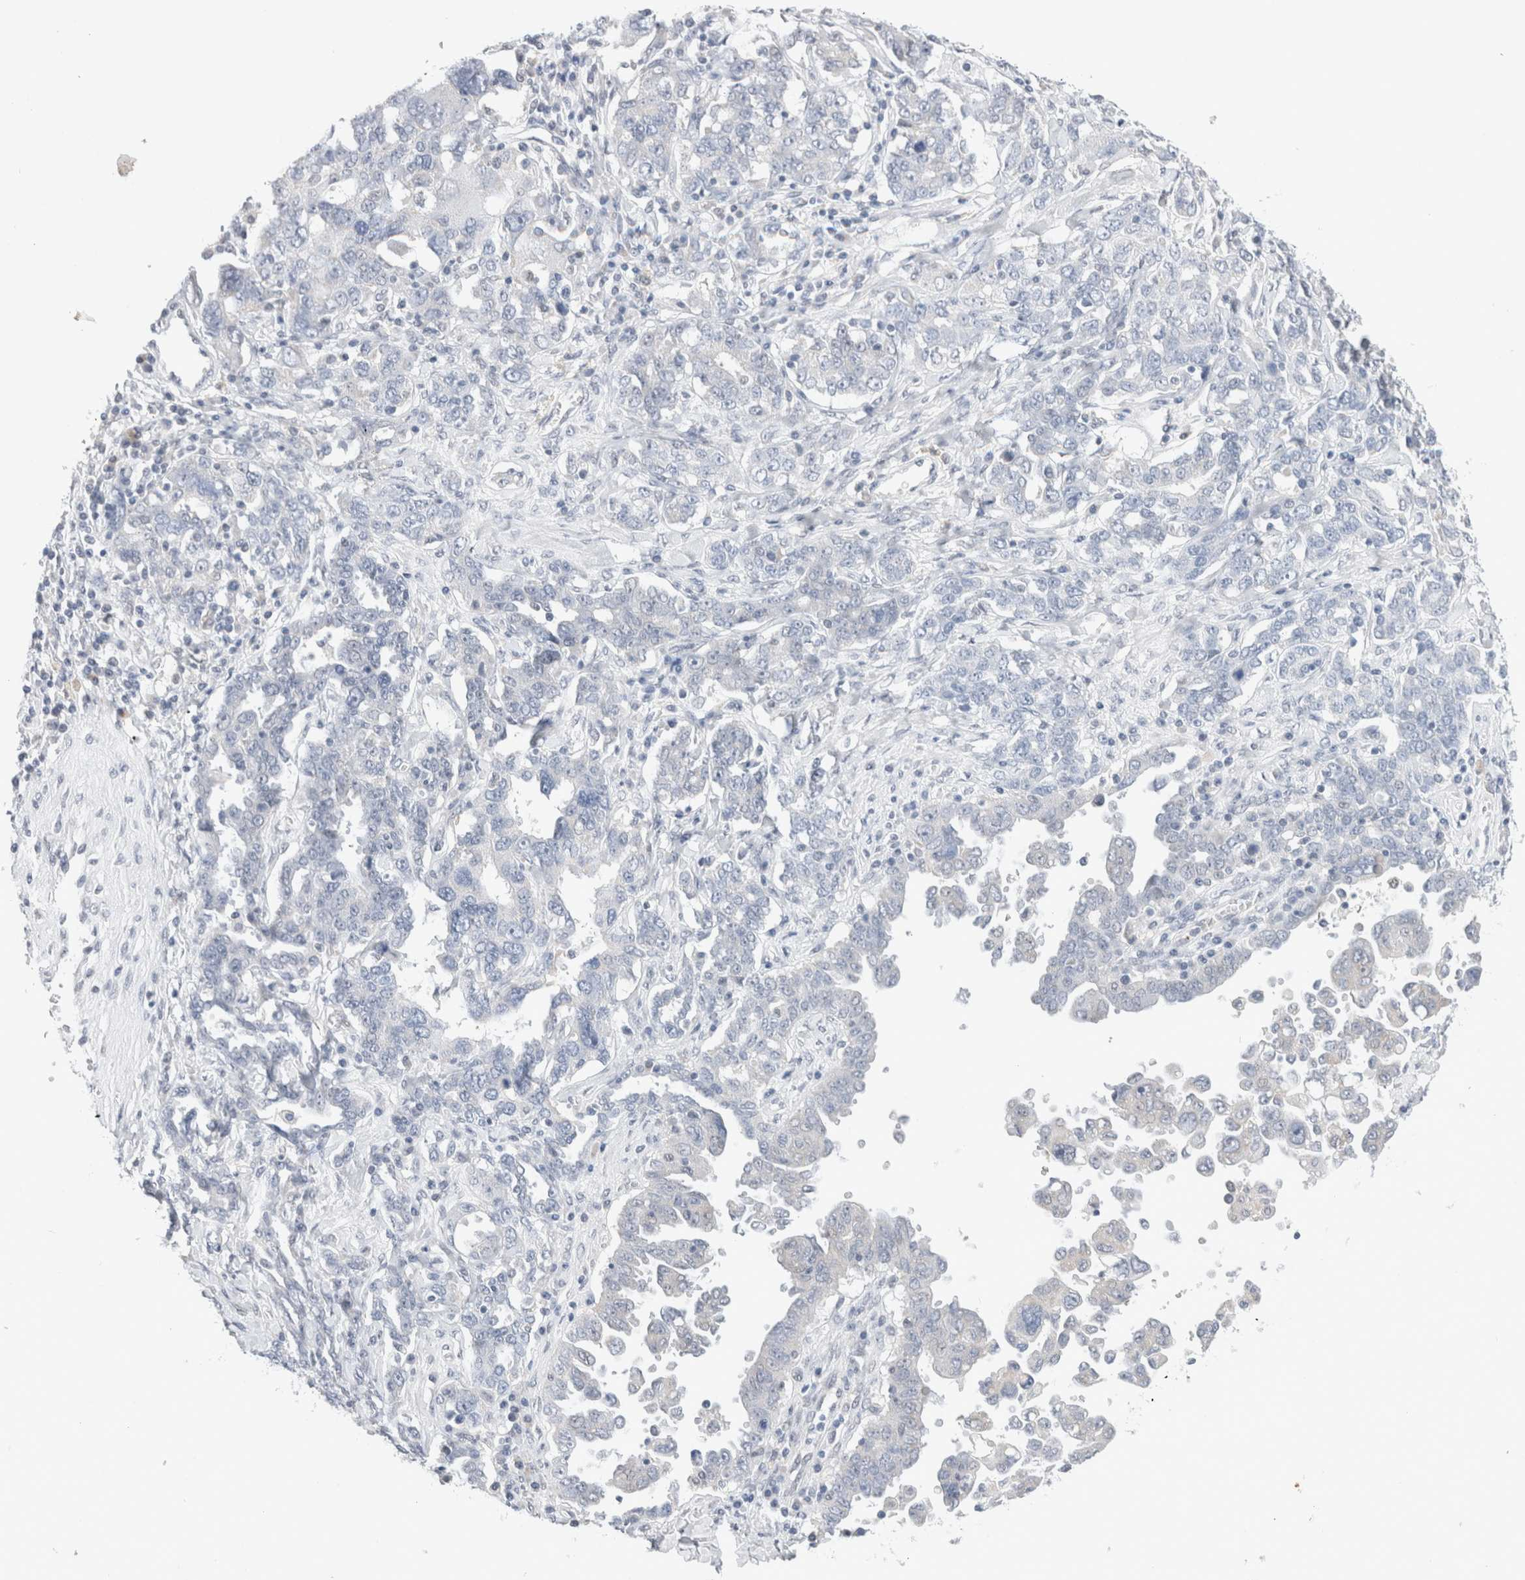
{"staining": {"intensity": "negative", "quantity": "none", "location": "none"}, "tissue": "ovarian cancer", "cell_type": "Tumor cells", "image_type": "cancer", "snomed": [{"axis": "morphology", "description": "Carcinoma, endometroid"}, {"axis": "topography", "description": "Ovary"}], "caption": "This is a image of IHC staining of ovarian cancer, which shows no expression in tumor cells.", "gene": "SLC22A12", "patient": {"sex": "female", "age": 62}}